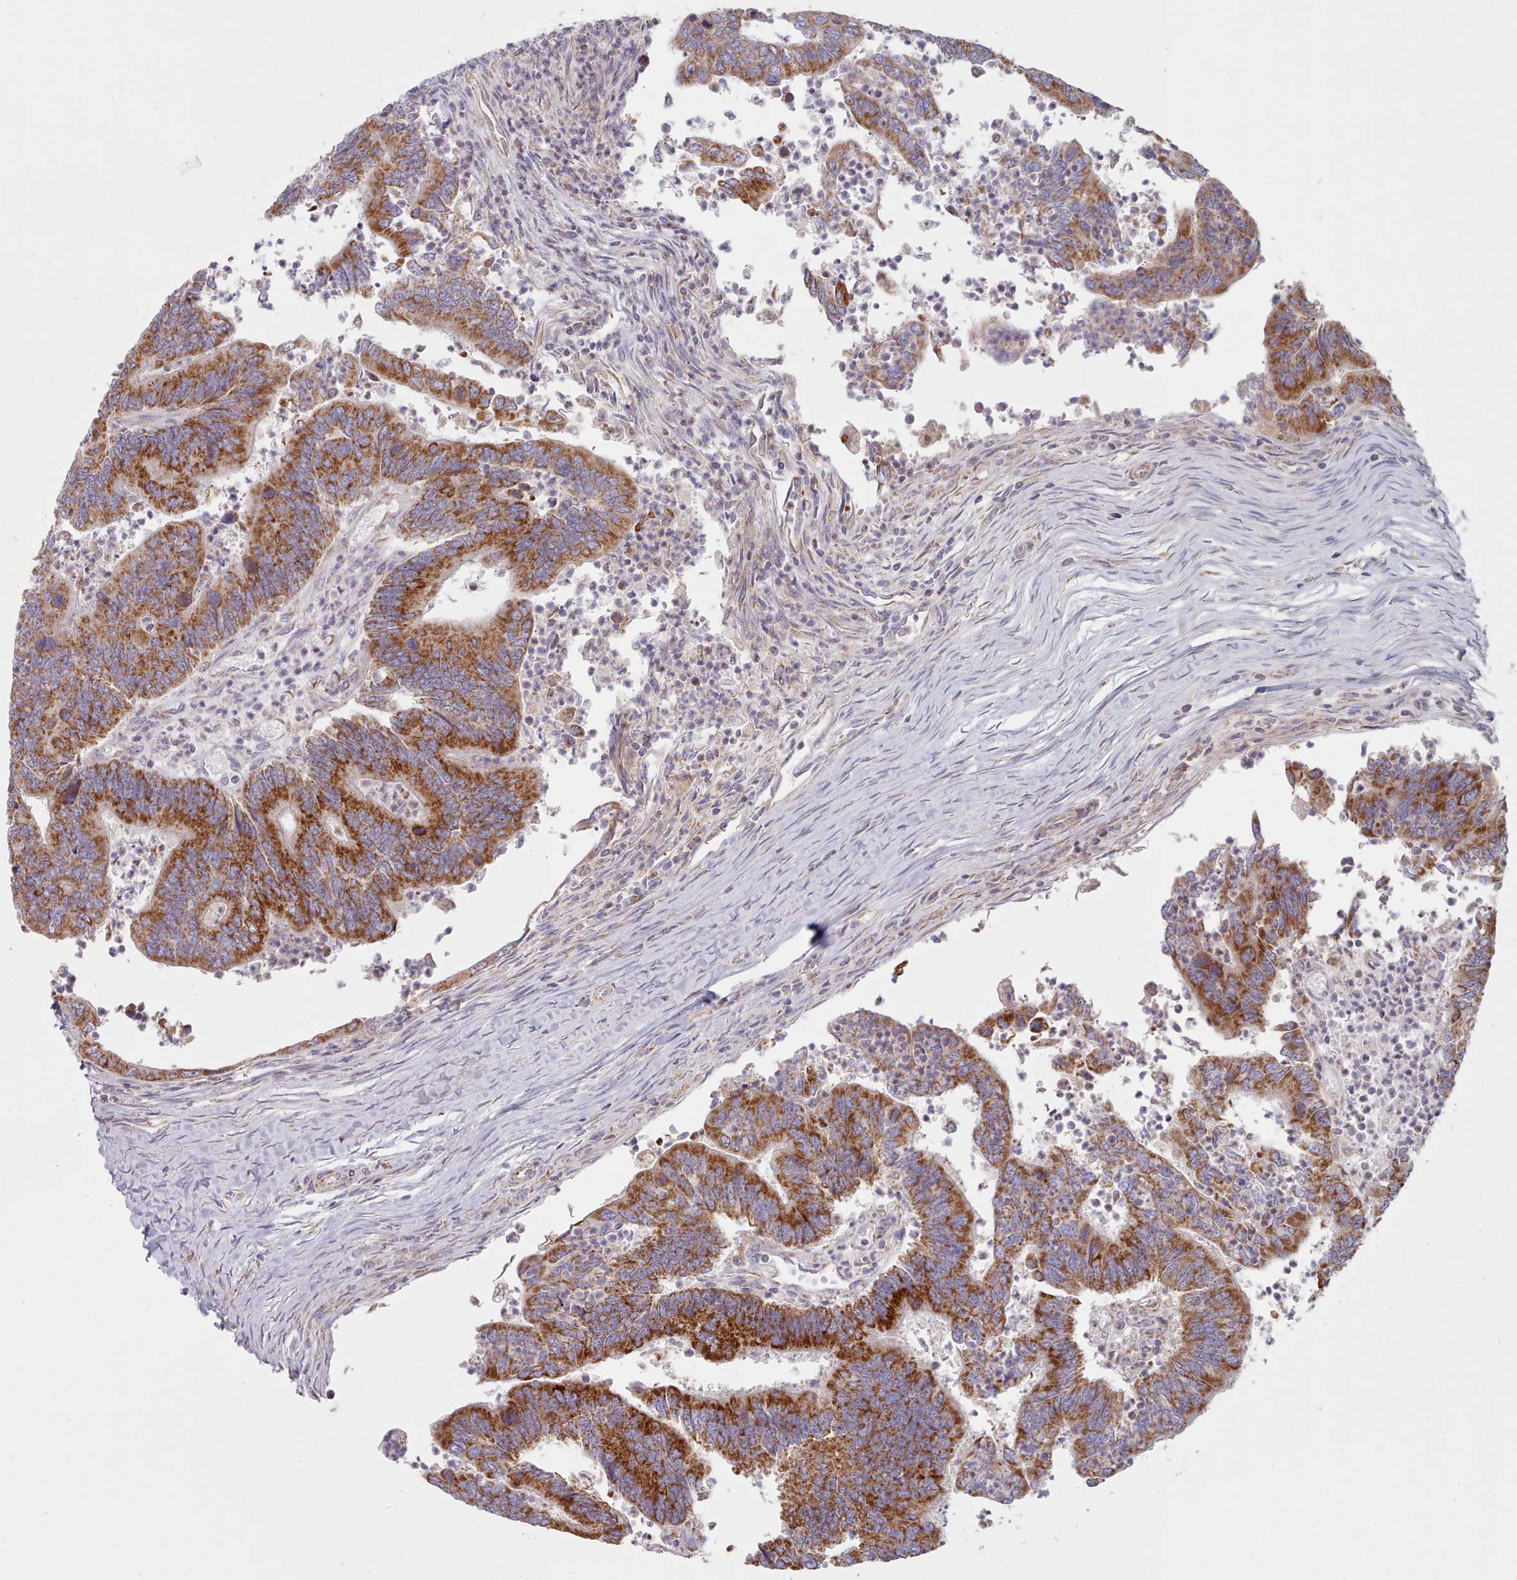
{"staining": {"intensity": "strong", "quantity": ">75%", "location": "cytoplasmic/membranous"}, "tissue": "colorectal cancer", "cell_type": "Tumor cells", "image_type": "cancer", "snomed": [{"axis": "morphology", "description": "Adenocarcinoma, NOS"}, {"axis": "topography", "description": "Colon"}], "caption": "Colorectal cancer (adenocarcinoma) was stained to show a protein in brown. There is high levels of strong cytoplasmic/membranous positivity in about >75% of tumor cells.", "gene": "HSDL2", "patient": {"sex": "female", "age": 67}}